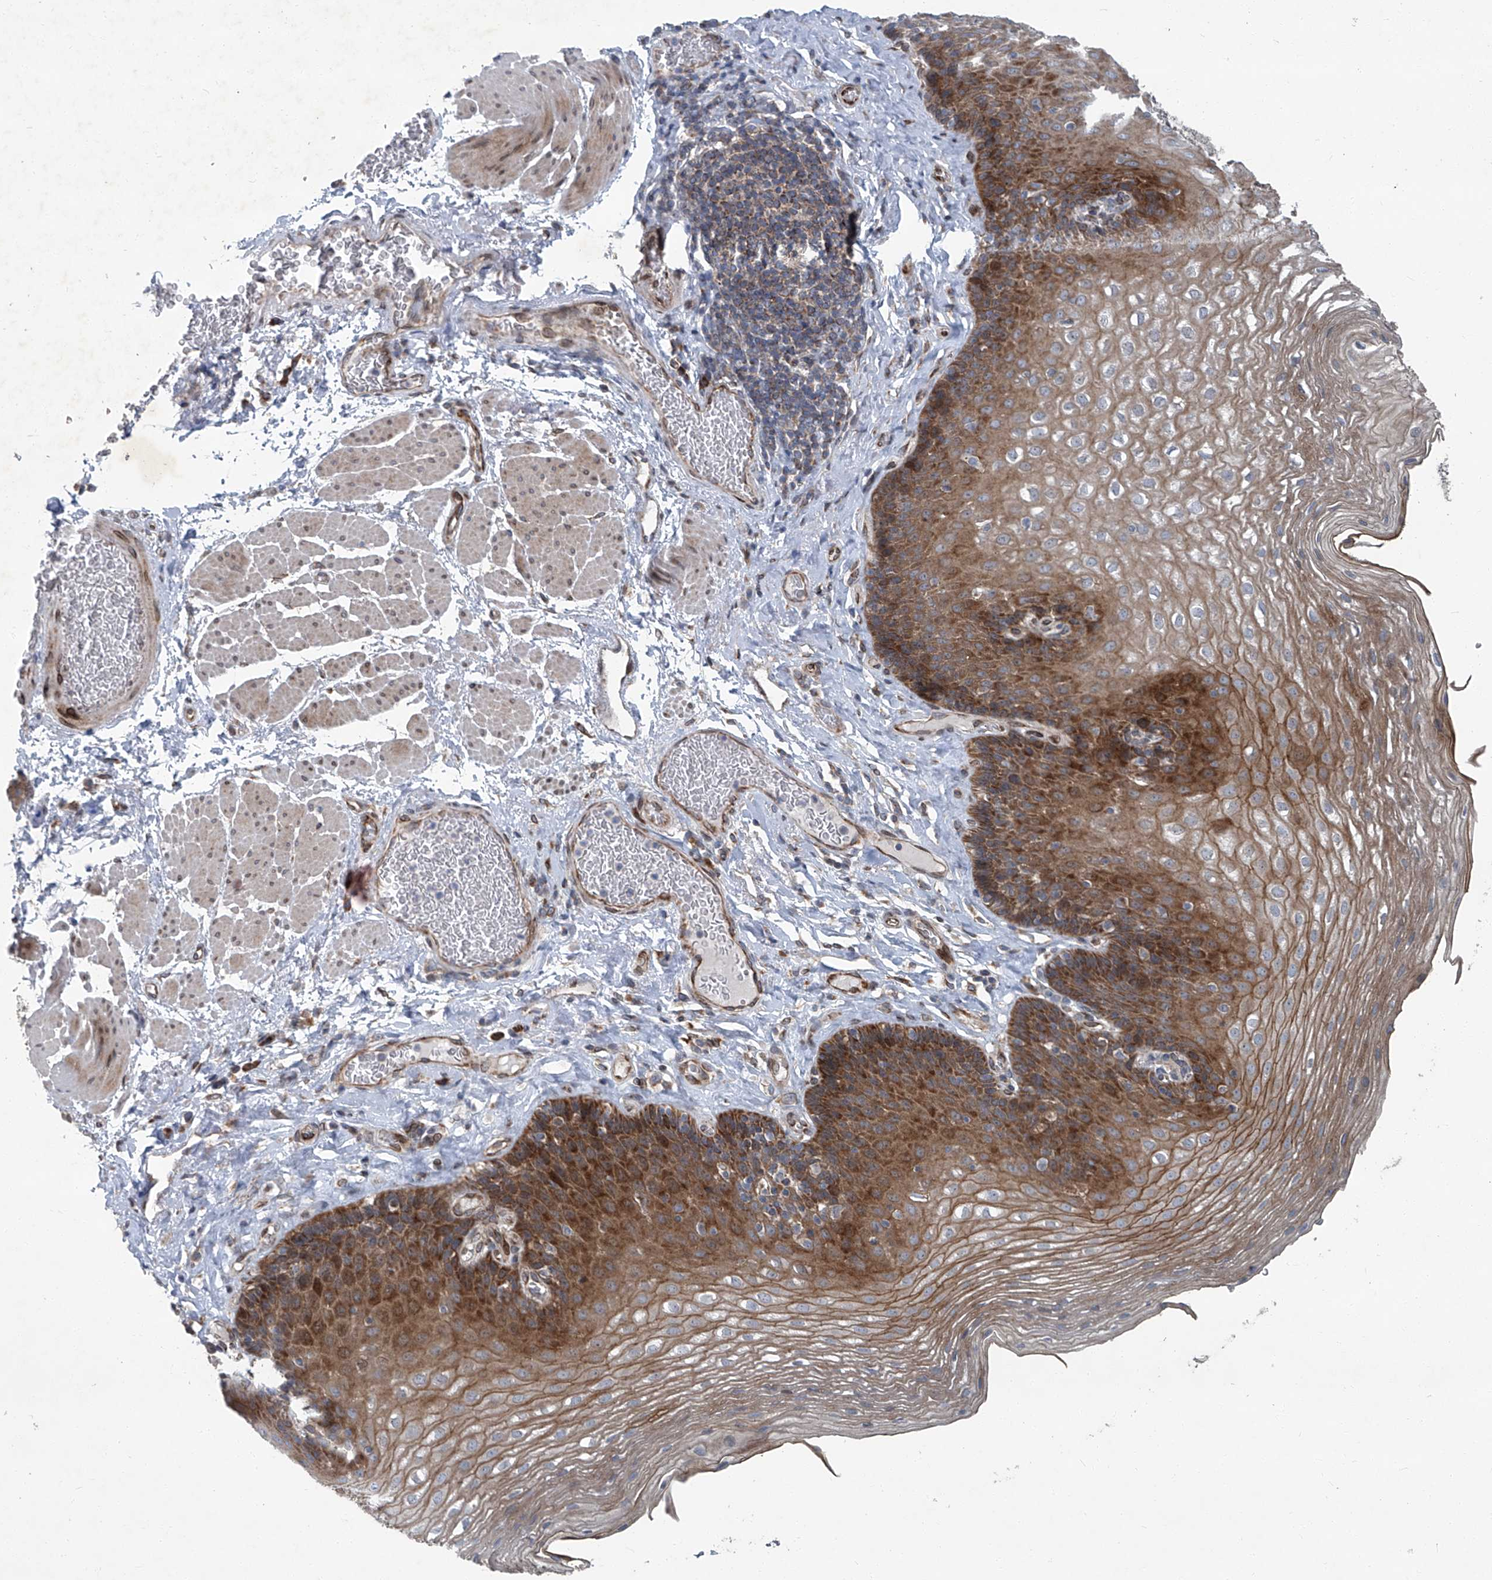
{"staining": {"intensity": "moderate", "quantity": ">75%", "location": "cytoplasmic/membranous"}, "tissue": "esophagus", "cell_type": "Squamous epithelial cells", "image_type": "normal", "snomed": [{"axis": "morphology", "description": "Normal tissue, NOS"}, {"axis": "topography", "description": "Esophagus"}], "caption": "Immunohistochemical staining of benign esophagus displays medium levels of moderate cytoplasmic/membranous expression in approximately >75% of squamous epithelial cells. The protein of interest is stained brown, and the nuclei are stained in blue (DAB (3,3'-diaminobenzidine) IHC with brightfield microscopy, high magnification).", "gene": "GPR132", "patient": {"sex": "female", "age": 66}}